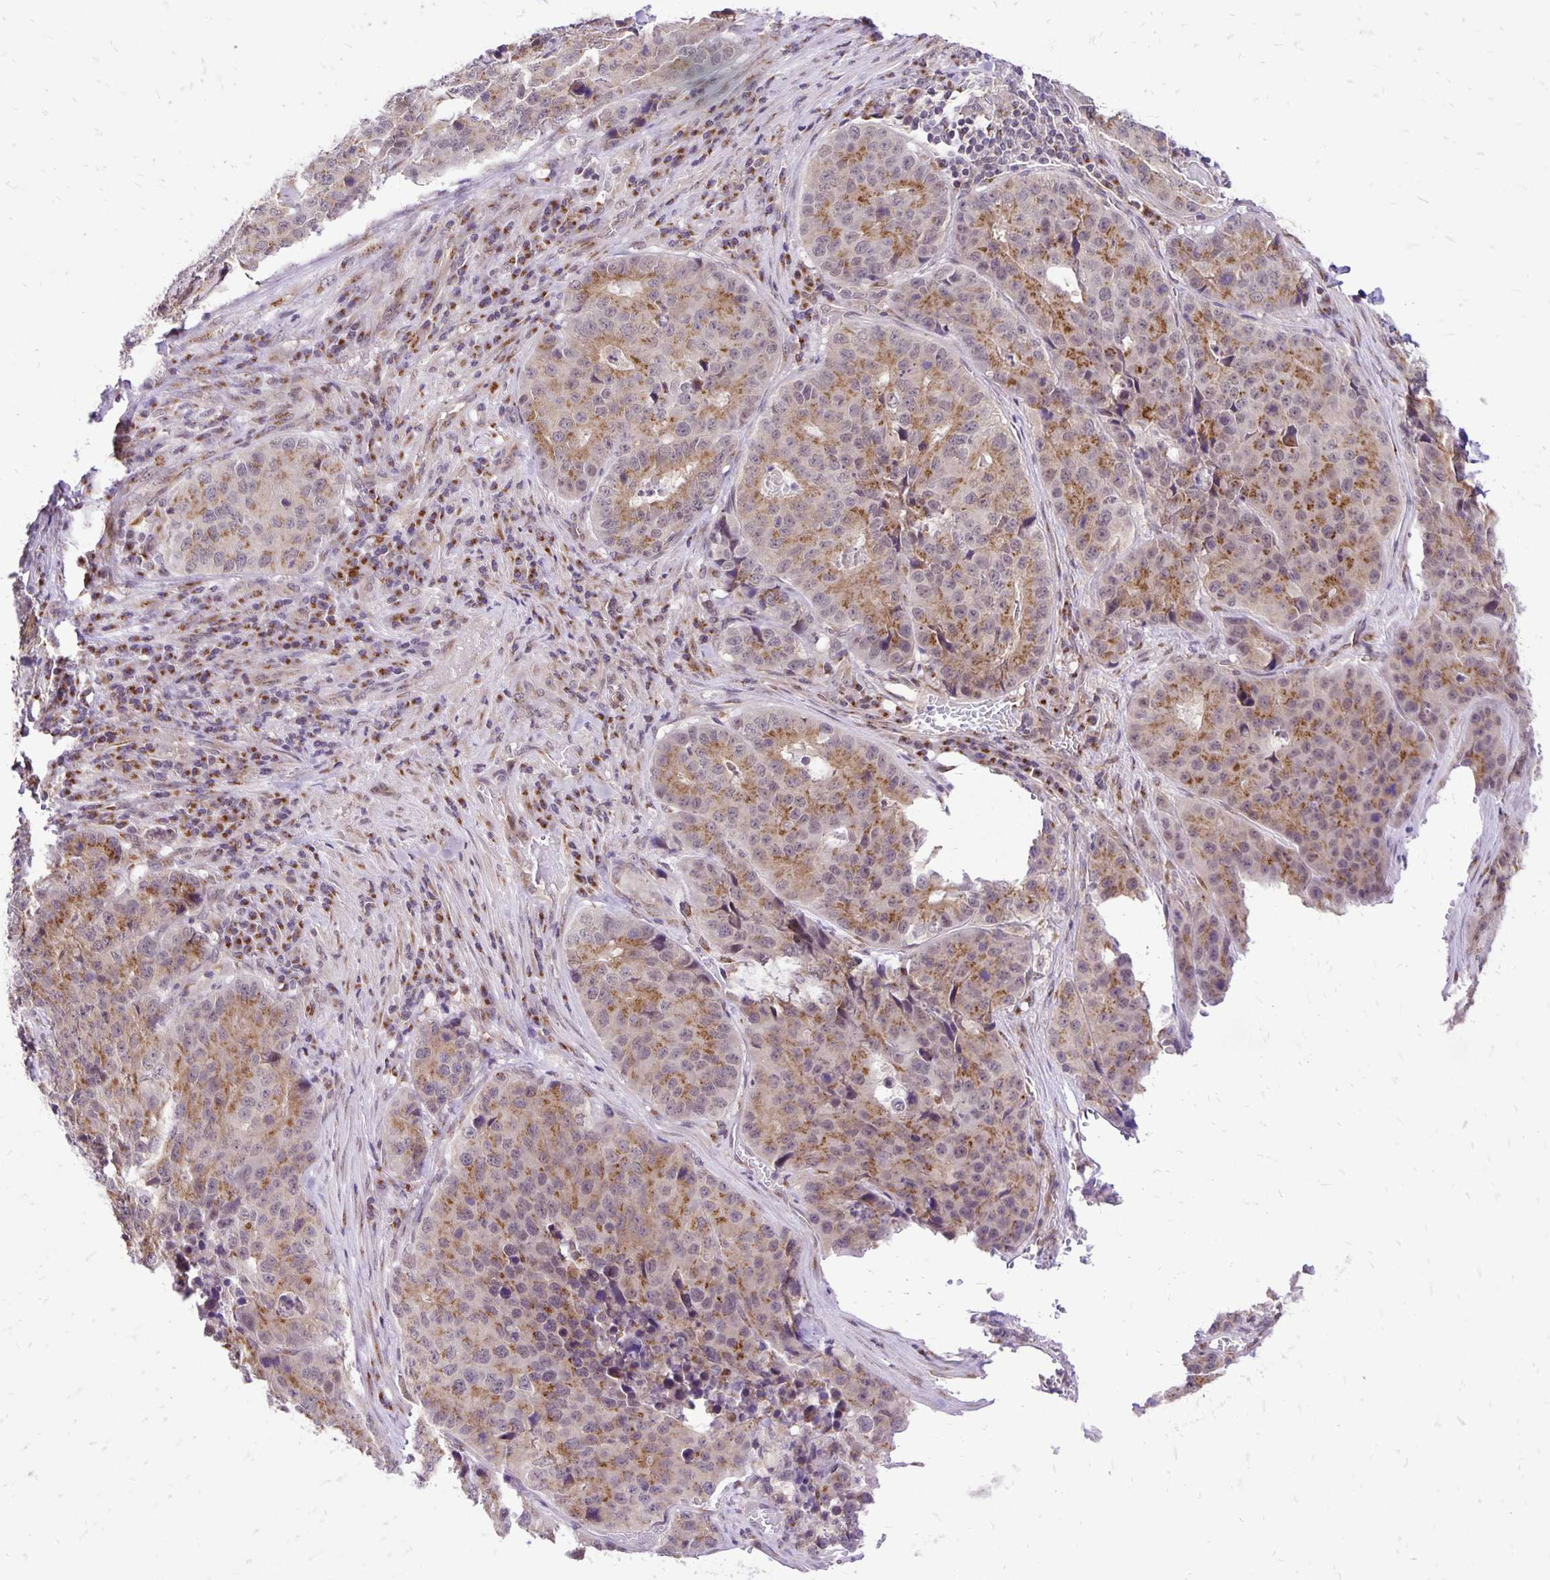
{"staining": {"intensity": "moderate", "quantity": ">75%", "location": "cytoplasmic/membranous"}, "tissue": "stomach cancer", "cell_type": "Tumor cells", "image_type": "cancer", "snomed": [{"axis": "morphology", "description": "Adenocarcinoma, NOS"}, {"axis": "topography", "description": "Stomach"}], "caption": "Protein expression analysis of adenocarcinoma (stomach) shows moderate cytoplasmic/membranous positivity in approximately >75% of tumor cells.", "gene": "GOLGA5", "patient": {"sex": "male", "age": 71}}